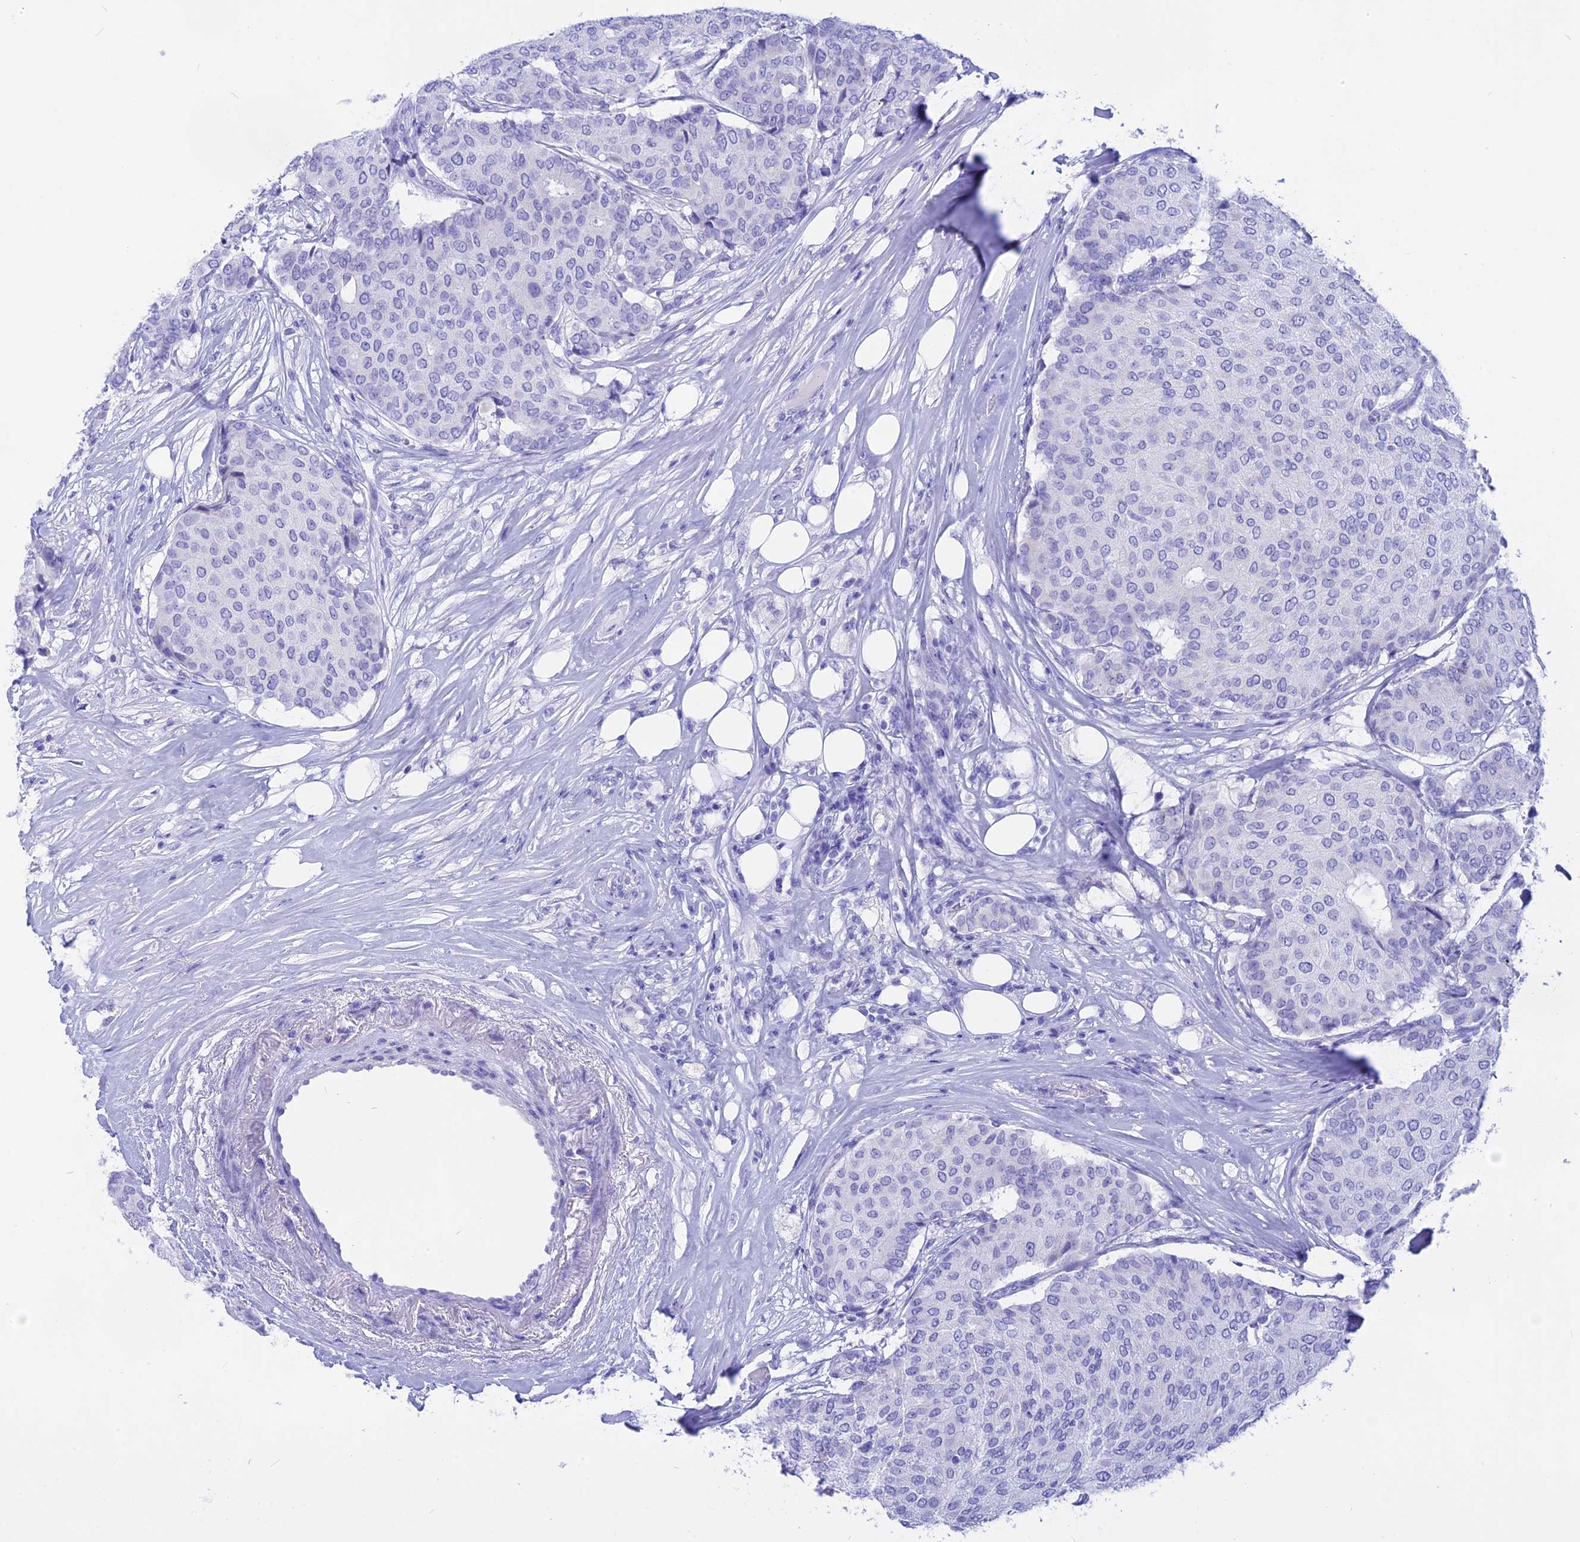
{"staining": {"intensity": "negative", "quantity": "none", "location": "none"}, "tissue": "breast cancer", "cell_type": "Tumor cells", "image_type": "cancer", "snomed": [{"axis": "morphology", "description": "Duct carcinoma"}, {"axis": "topography", "description": "Breast"}], "caption": "IHC micrograph of neoplastic tissue: breast infiltrating ductal carcinoma stained with DAB (3,3'-diaminobenzidine) reveals no significant protein staining in tumor cells.", "gene": "ISCA1", "patient": {"sex": "female", "age": 75}}